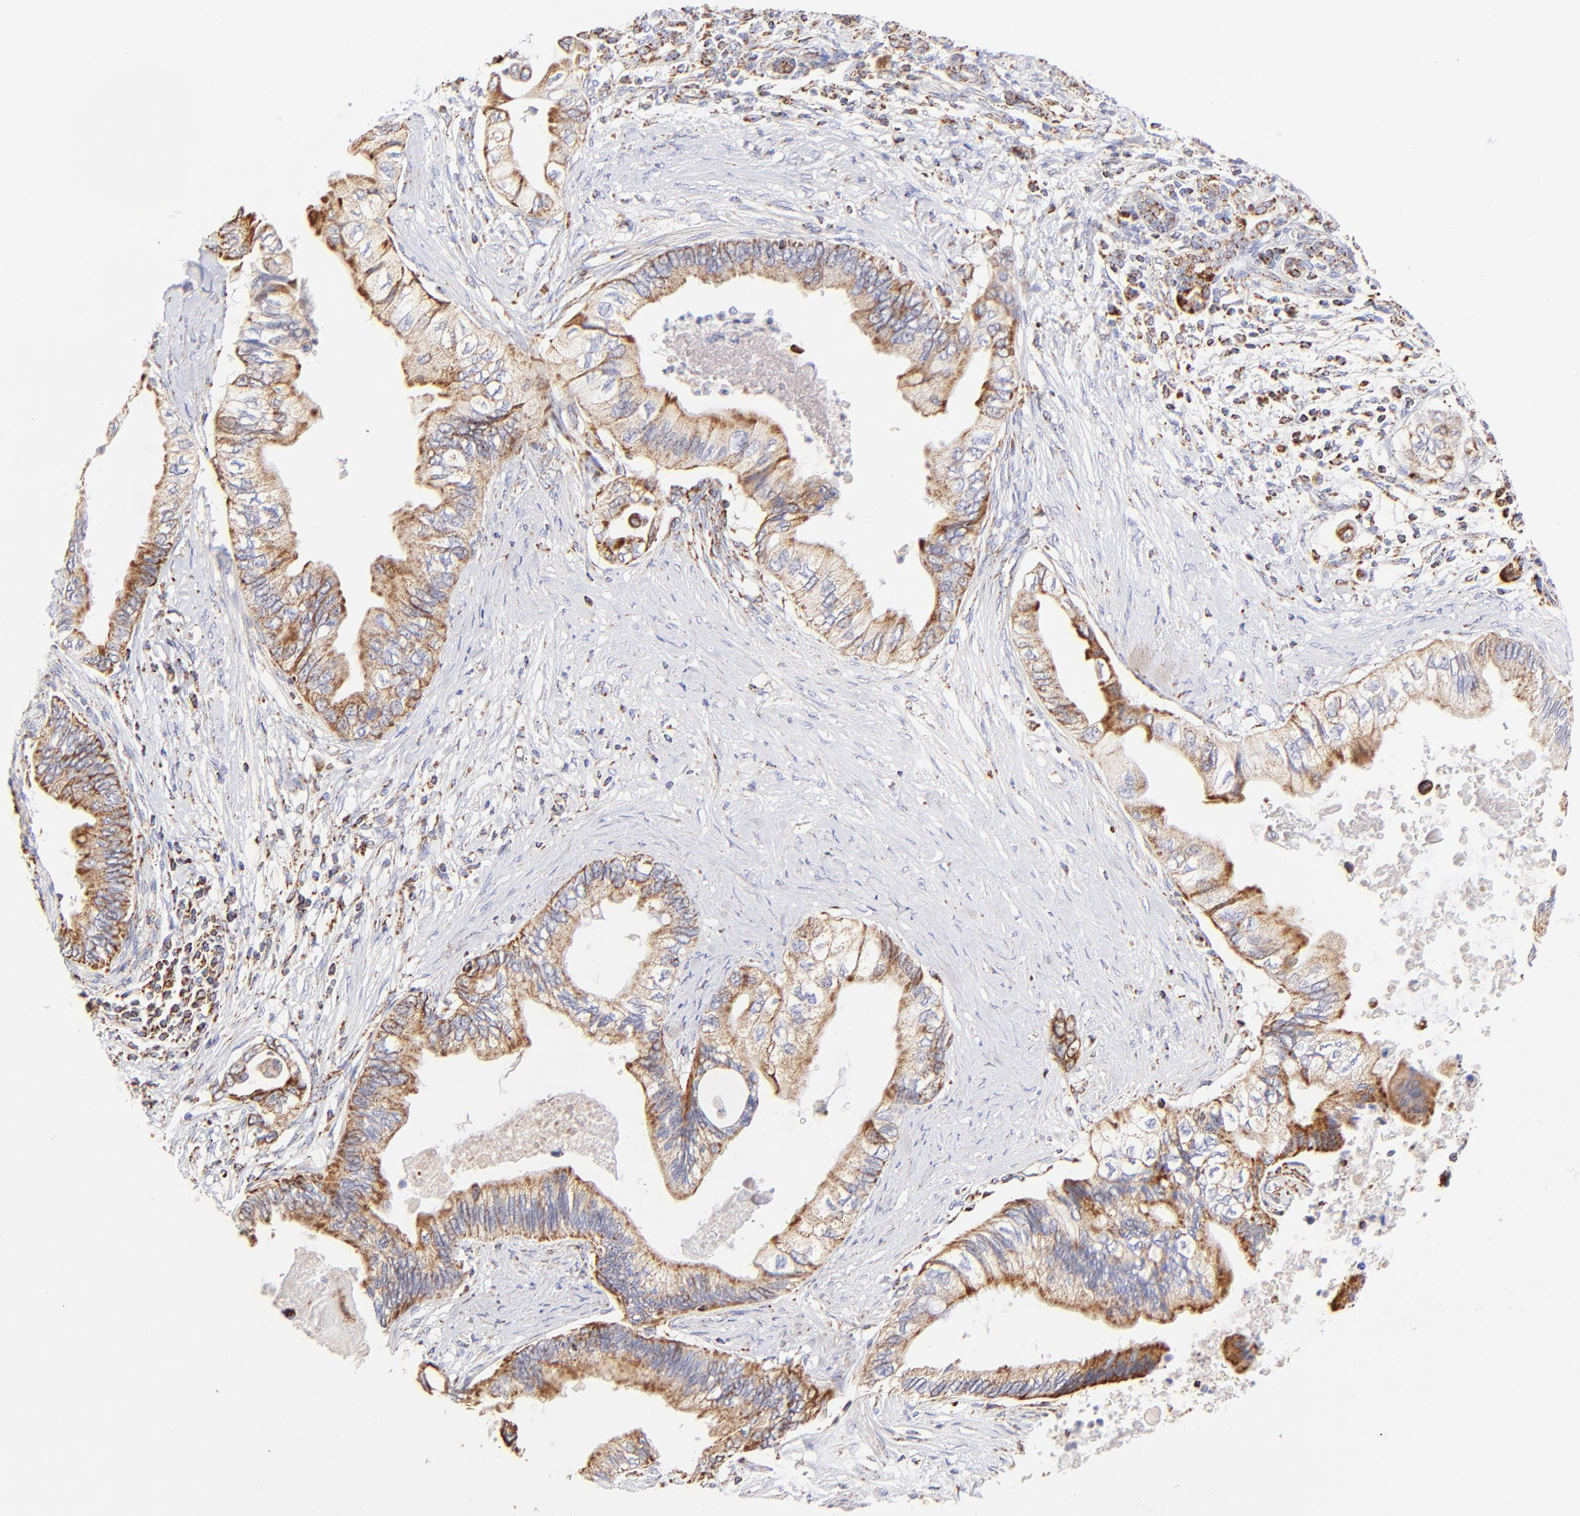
{"staining": {"intensity": "moderate", "quantity": ">75%", "location": "cytoplasmic/membranous"}, "tissue": "pancreatic cancer", "cell_type": "Tumor cells", "image_type": "cancer", "snomed": [{"axis": "morphology", "description": "Adenocarcinoma, NOS"}, {"axis": "topography", "description": "Pancreas"}], "caption": "Moderate cytoplasmic/membranous positivity is identified in approximately >75% of tumor cells in pancreatic cancer.", "gene": "ECH1", "patient": {"sex": "female", "age": 66}}